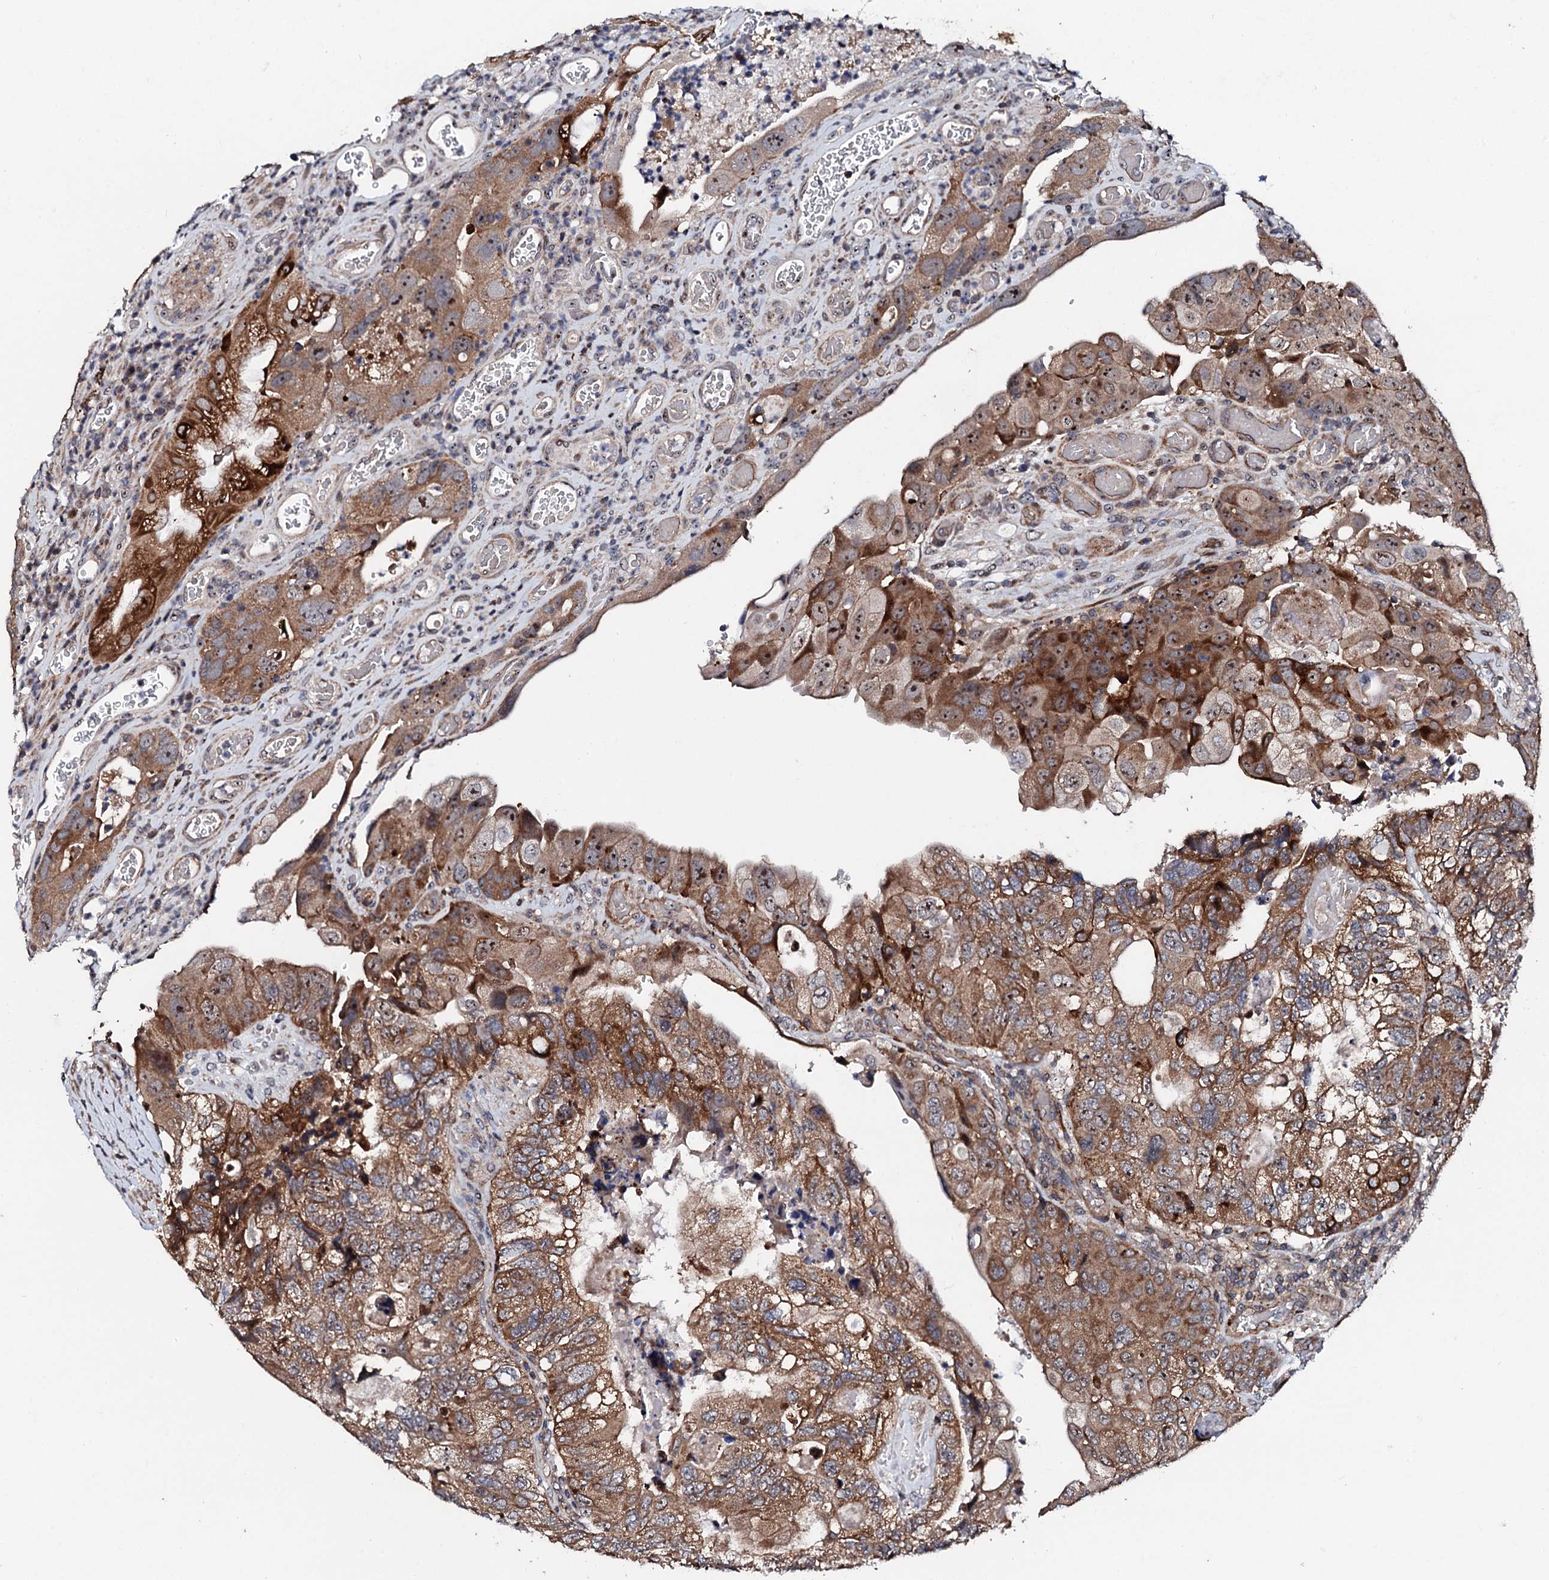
{"staining": {"intensity": "moderate", "quantity": ">75%", "location": "cytoplasmic/membranous,nuclear"}, "tissue": "colorectal cancer", "cell_type": "Tumor cells", "image_type": "cancer", "snomed": [{"axis": "morphology", "description": "Adenocarcinoma, NOS"}, {"axis": "topography", "description": "Rectum"}], "caption": "Colorectal adenocarcinoma tissue demonstrates moderate cytoplasmic/membranous and nuclear expression in approximately >75% of tumor cells, visualized by immunohistochemistry.", "gene": "GTPBP4", "patient": {"sex": "male", "age": 63}}